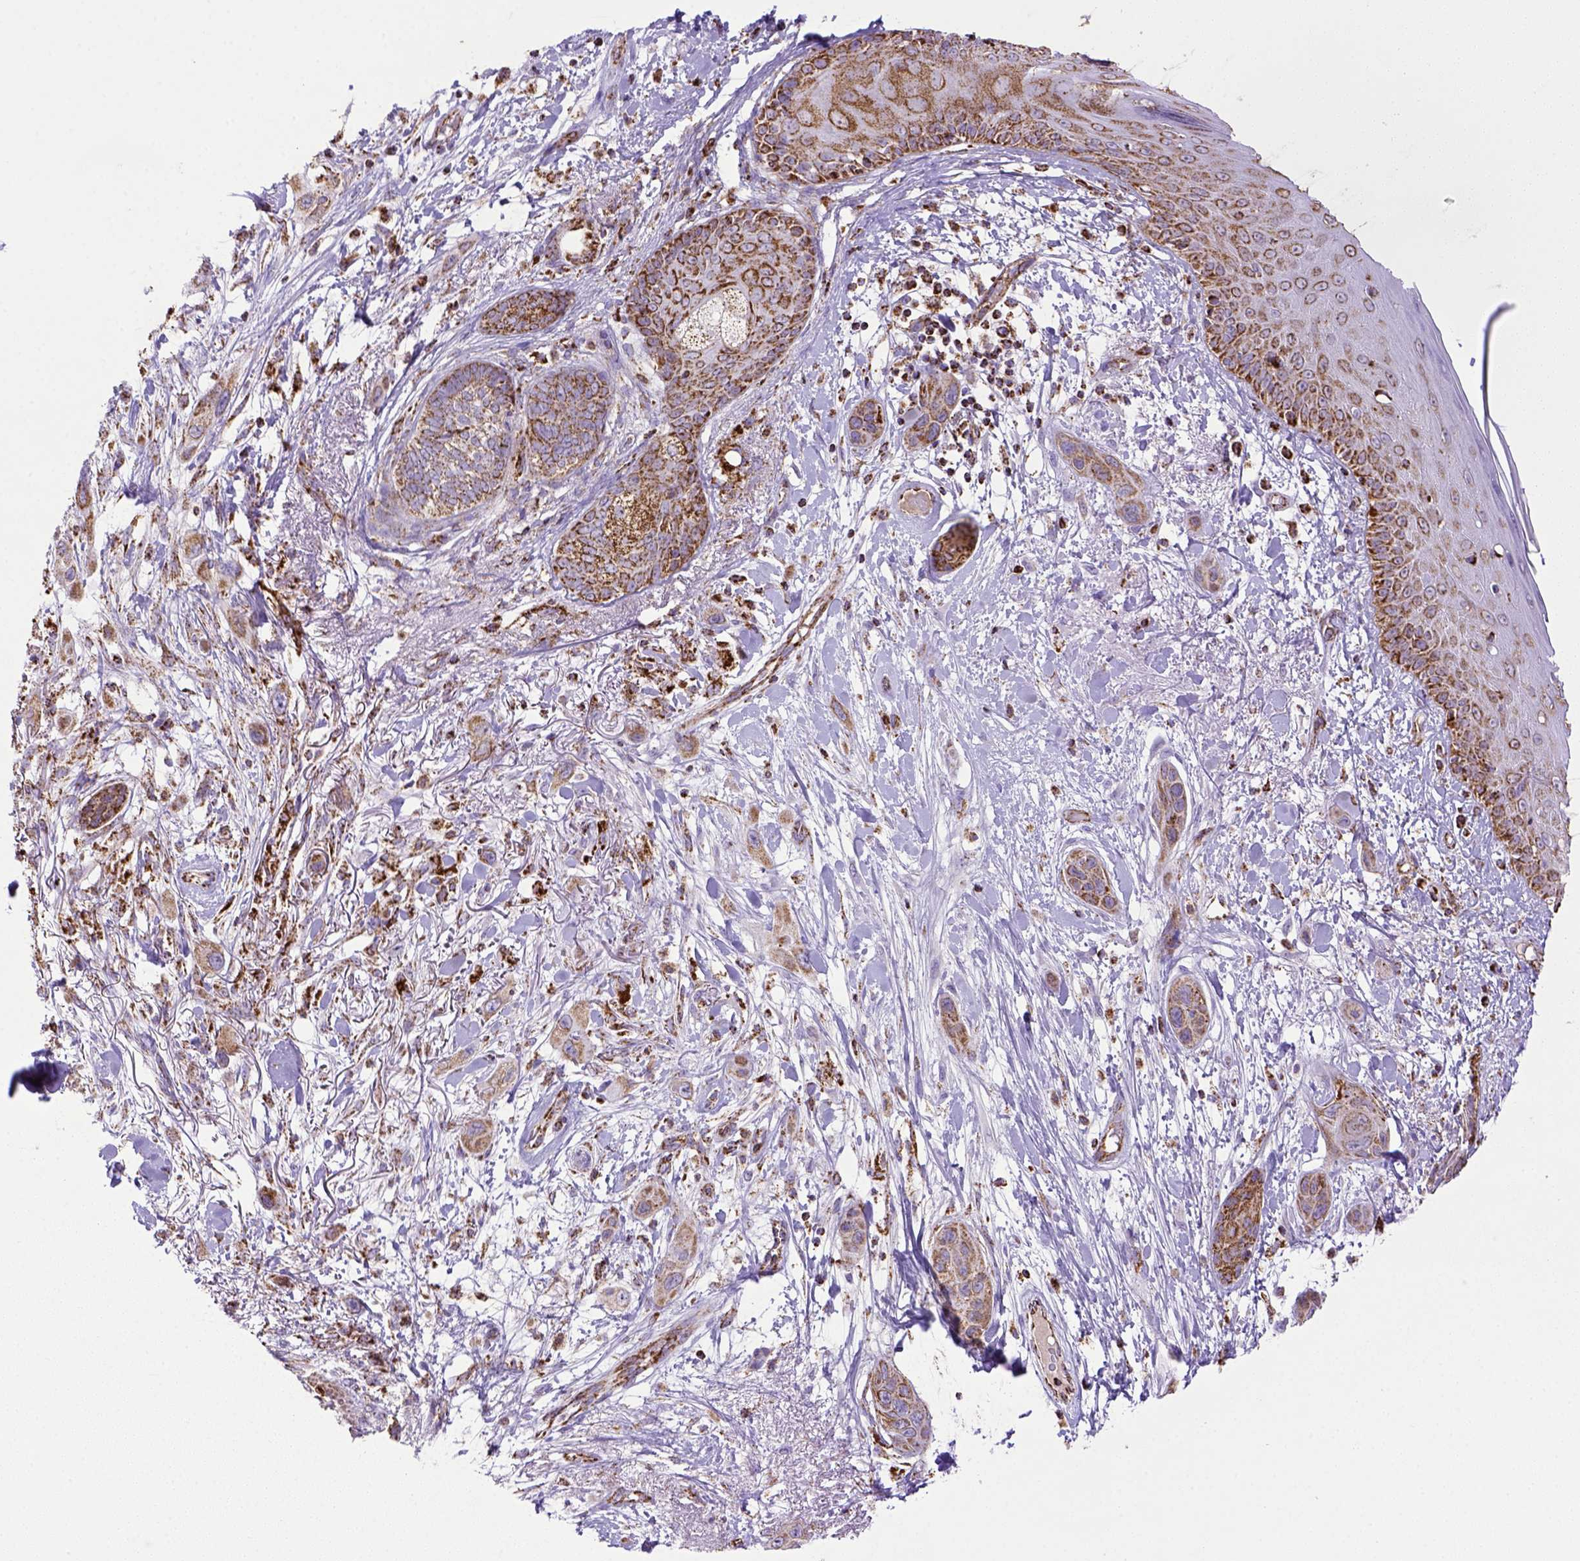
{"staining": {"intensity": "moderate", "quantity": ">75%", "location": "cytoplasmic/membranous"}, "tissue": "skin cancer", "cell_type": "Tumor cells", "image_type": "cancer", "snomed": [{"axis": "morphology", "description": "Squamous cell carcinoma, NOS"}, {"axis": "topography", "description": "Skin"}], "caption": "Protein staining displays moderate cytoplasmic/membranous expression in about >75% of tumor cells in skin cancer (squamous cell carcinoma). Immunohistochemistry (ihc) stains the protein of interest in brown and the nuclei are stained blue.", "gene": "MT-CO1", "patient": {"sex": "male", "age": 79}}